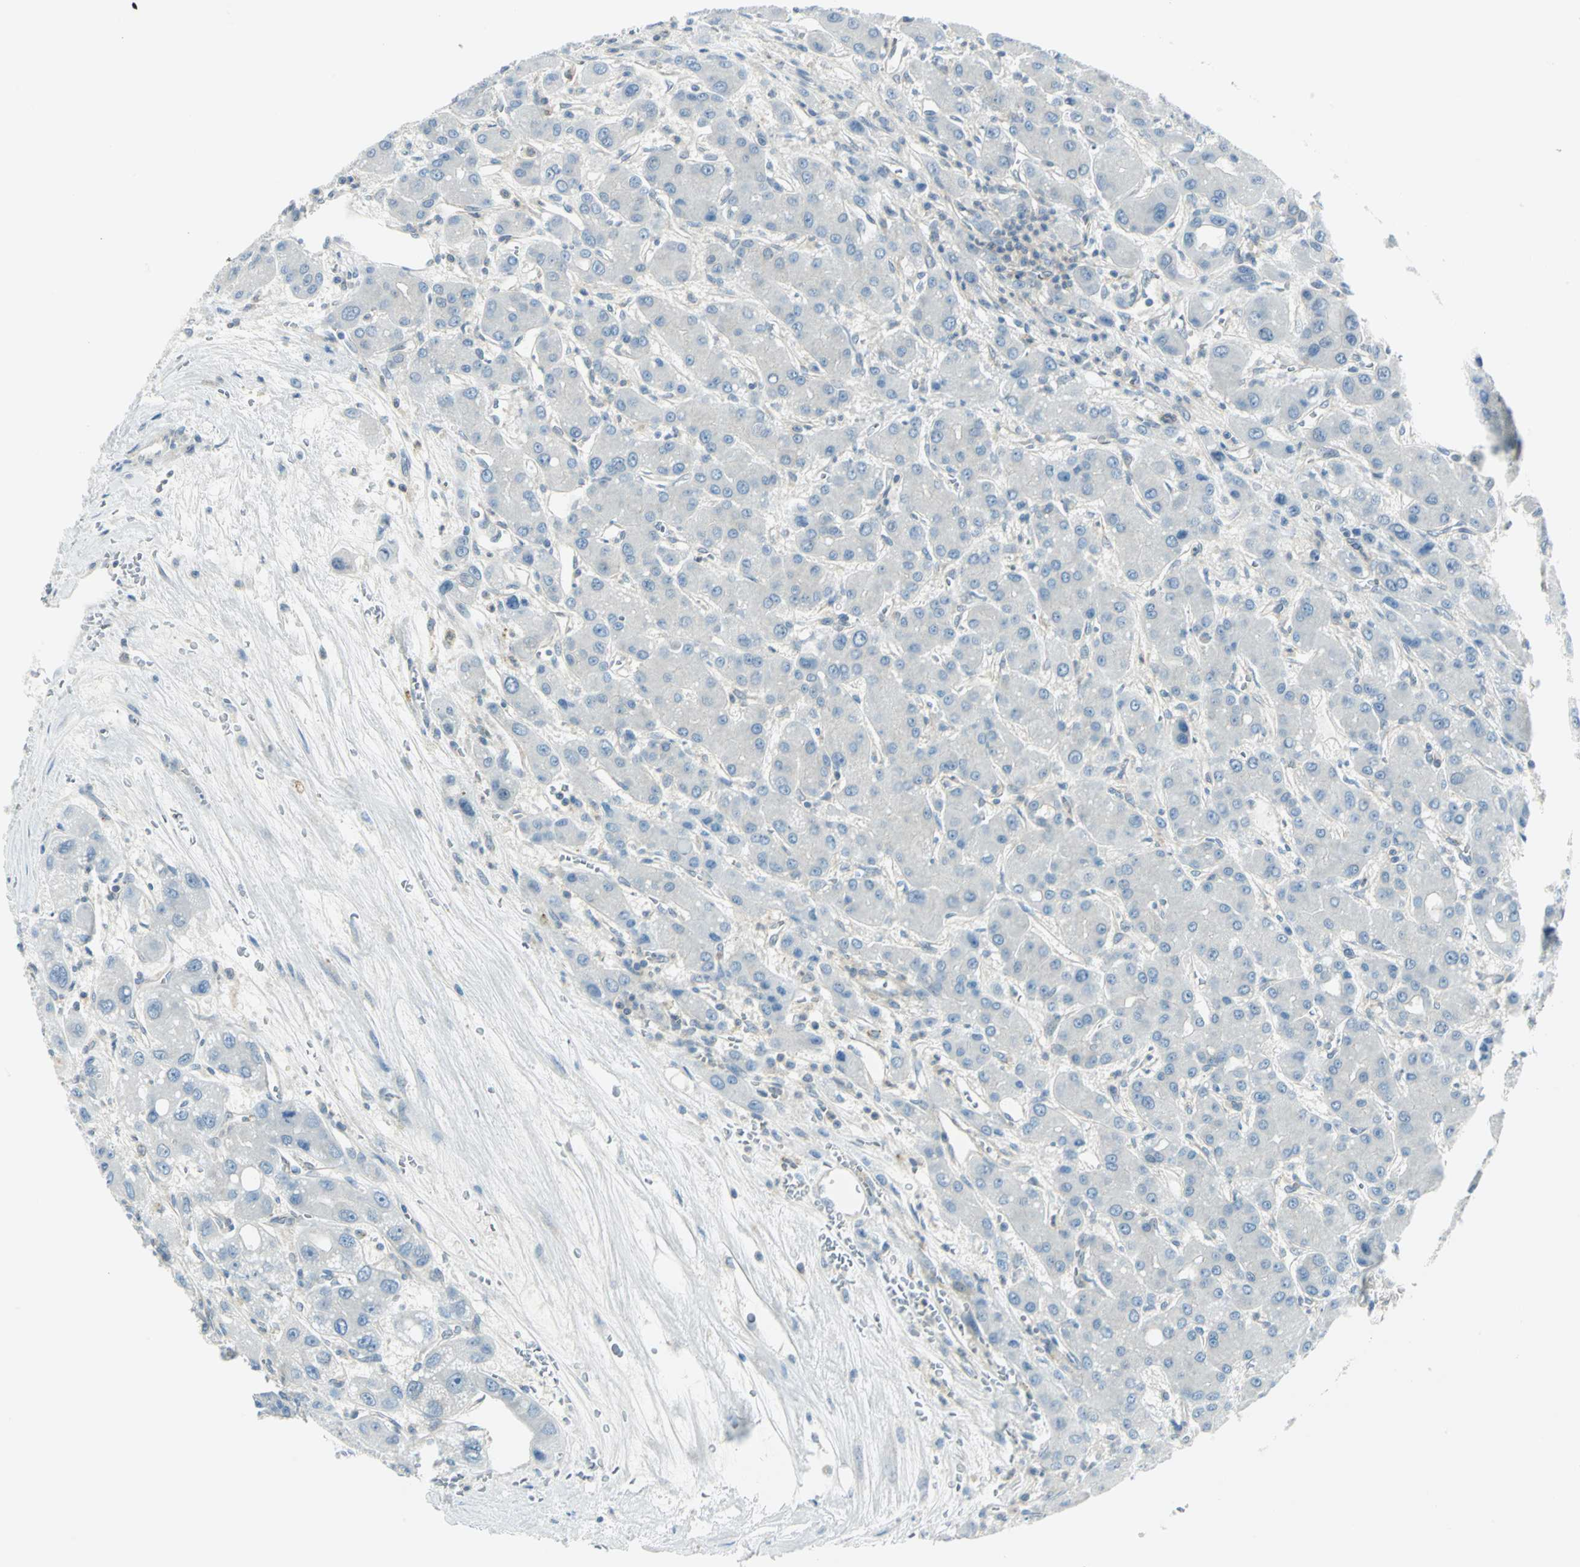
{"staining": {"intensity": "negative", "quantity": "none", "location": "none"}, "tissue": "liver cancer", "cell_type": "Tumor cells", "image_type": "cancer", "snomed": [{"axis": "morphology", "description": "Carcinoma, Hepatocellular, NOS"}, {"axis": "topography", "description": "Liver"}], "caption": "High power microscopy histopathology image of an immunohistochemistry micrograph of liver cancer, revealing no significant positivity in tumor cells. (Immunohistochemistry, brightfield microscopy, high magnification).", "gene": "ALDOA", "patient": {"sex": "male", "age": 55}}